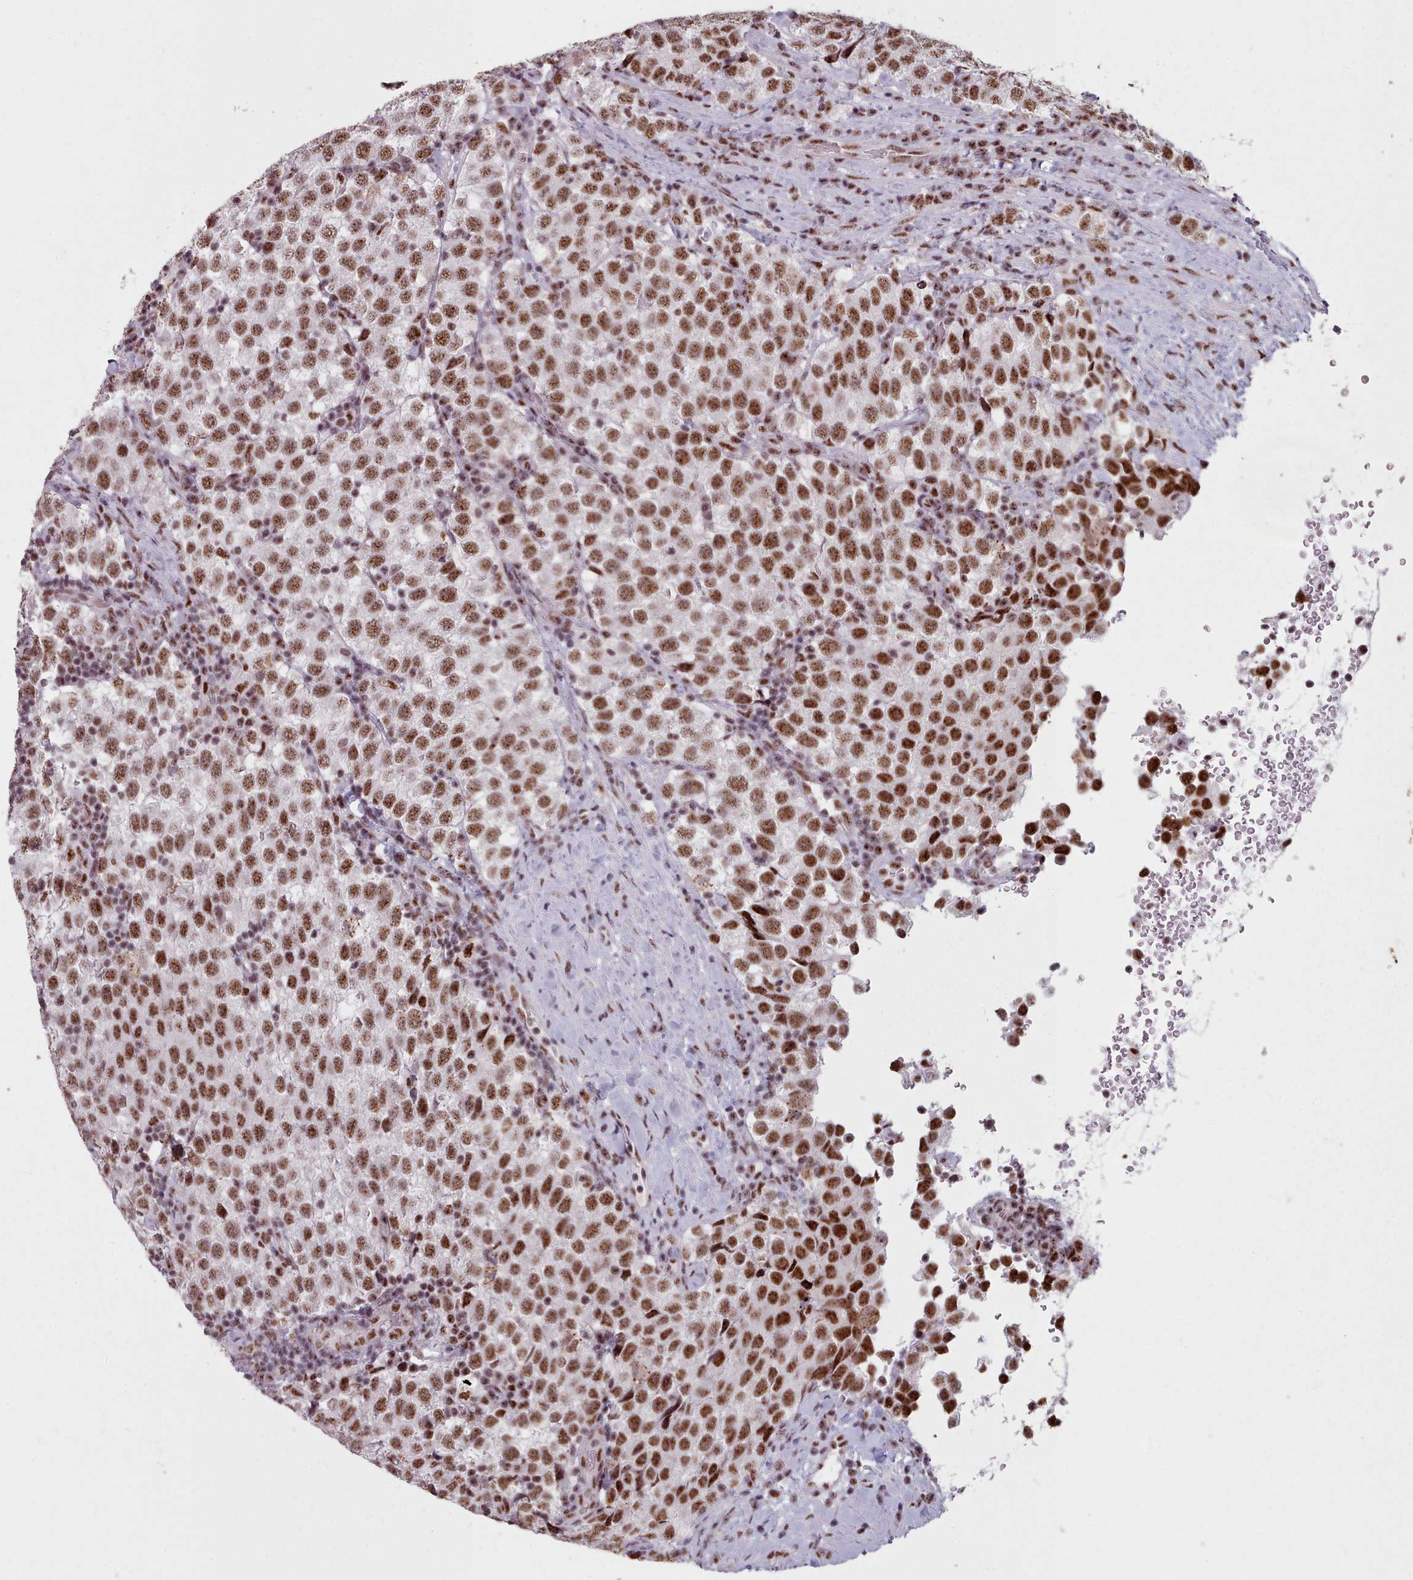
{"staining": {"intensity": "strong", "quantity": ">75%", "location": "nuclear"}, "tissue": "testis cancer", "cell_type": "Tumor cells", "image_type": "cancer", "snomed": [{"axis": "morphology", "description": "Seminoma, NOS"}, {"axis": "topography", "description": "Testis"}], "caption": "The image shows immunohistochemical staining of testis cancer. There is strong nuclear expression is appreciated in about >75% of tumor cells. Immunohistochemistry (ihc) stains the protein of interest in brown and the nuclei are stained blue.", "gene": "SRRM1", "patient": {"sex": "male", "age": 34}}